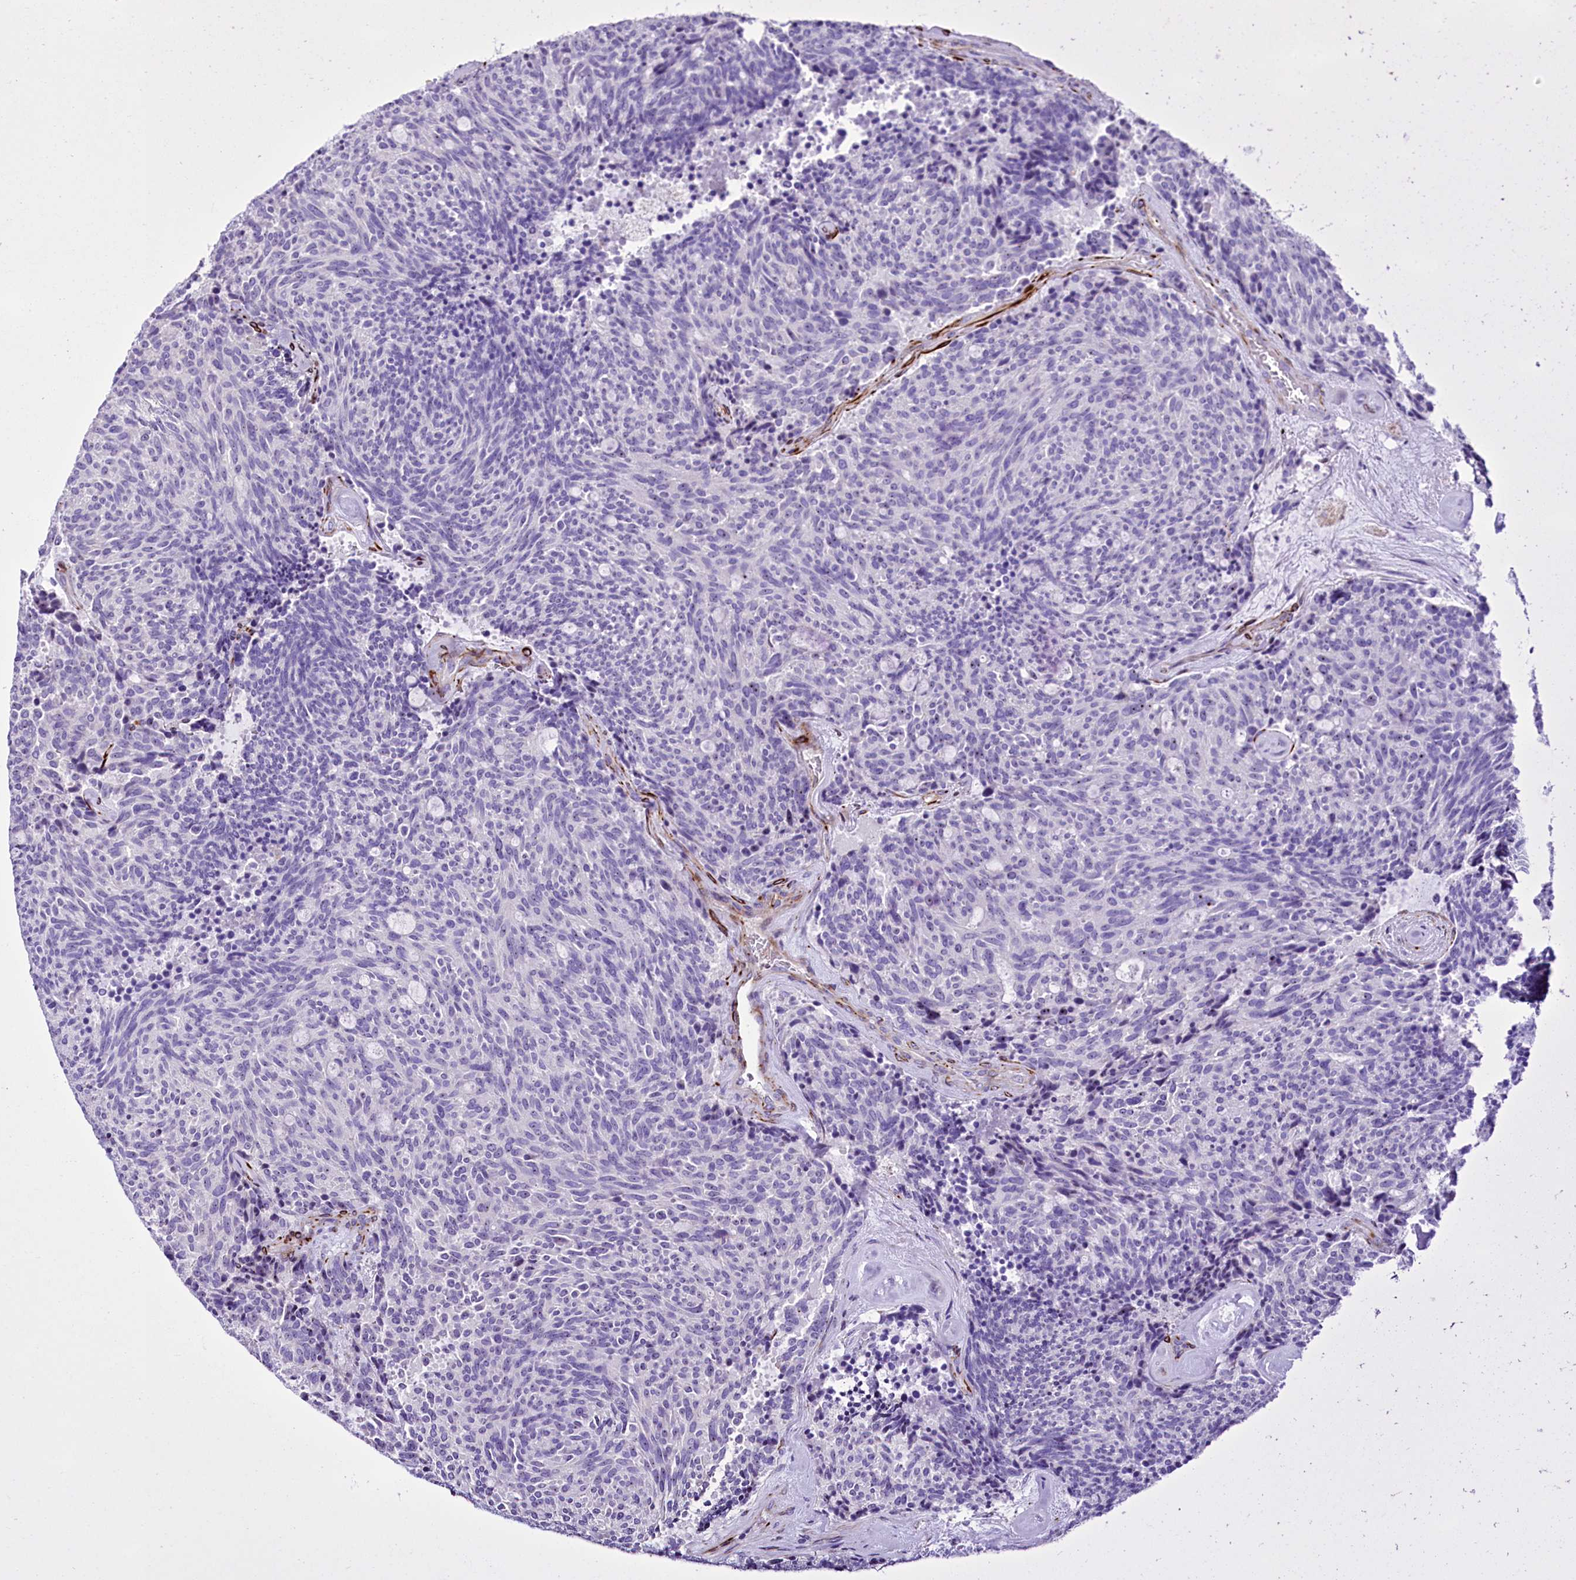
{"staining": {"intensity": "negative", "quantity": "none", "location": "none"}, "tissue": "carcinoid", "cell_type": "Tumor cells", "image_type": "cancer", "snomed": [{"axis": "morphology", "description": "Carcinoid, malignant, NOS"}, {"axis": "topography", "description": "Pancreas"}], "caption": "Image shows no significant protein positivity in tumor cells of carcinoid.", "gene": "SH3TC2", "patient": {"sex": "female", "age": 54}}